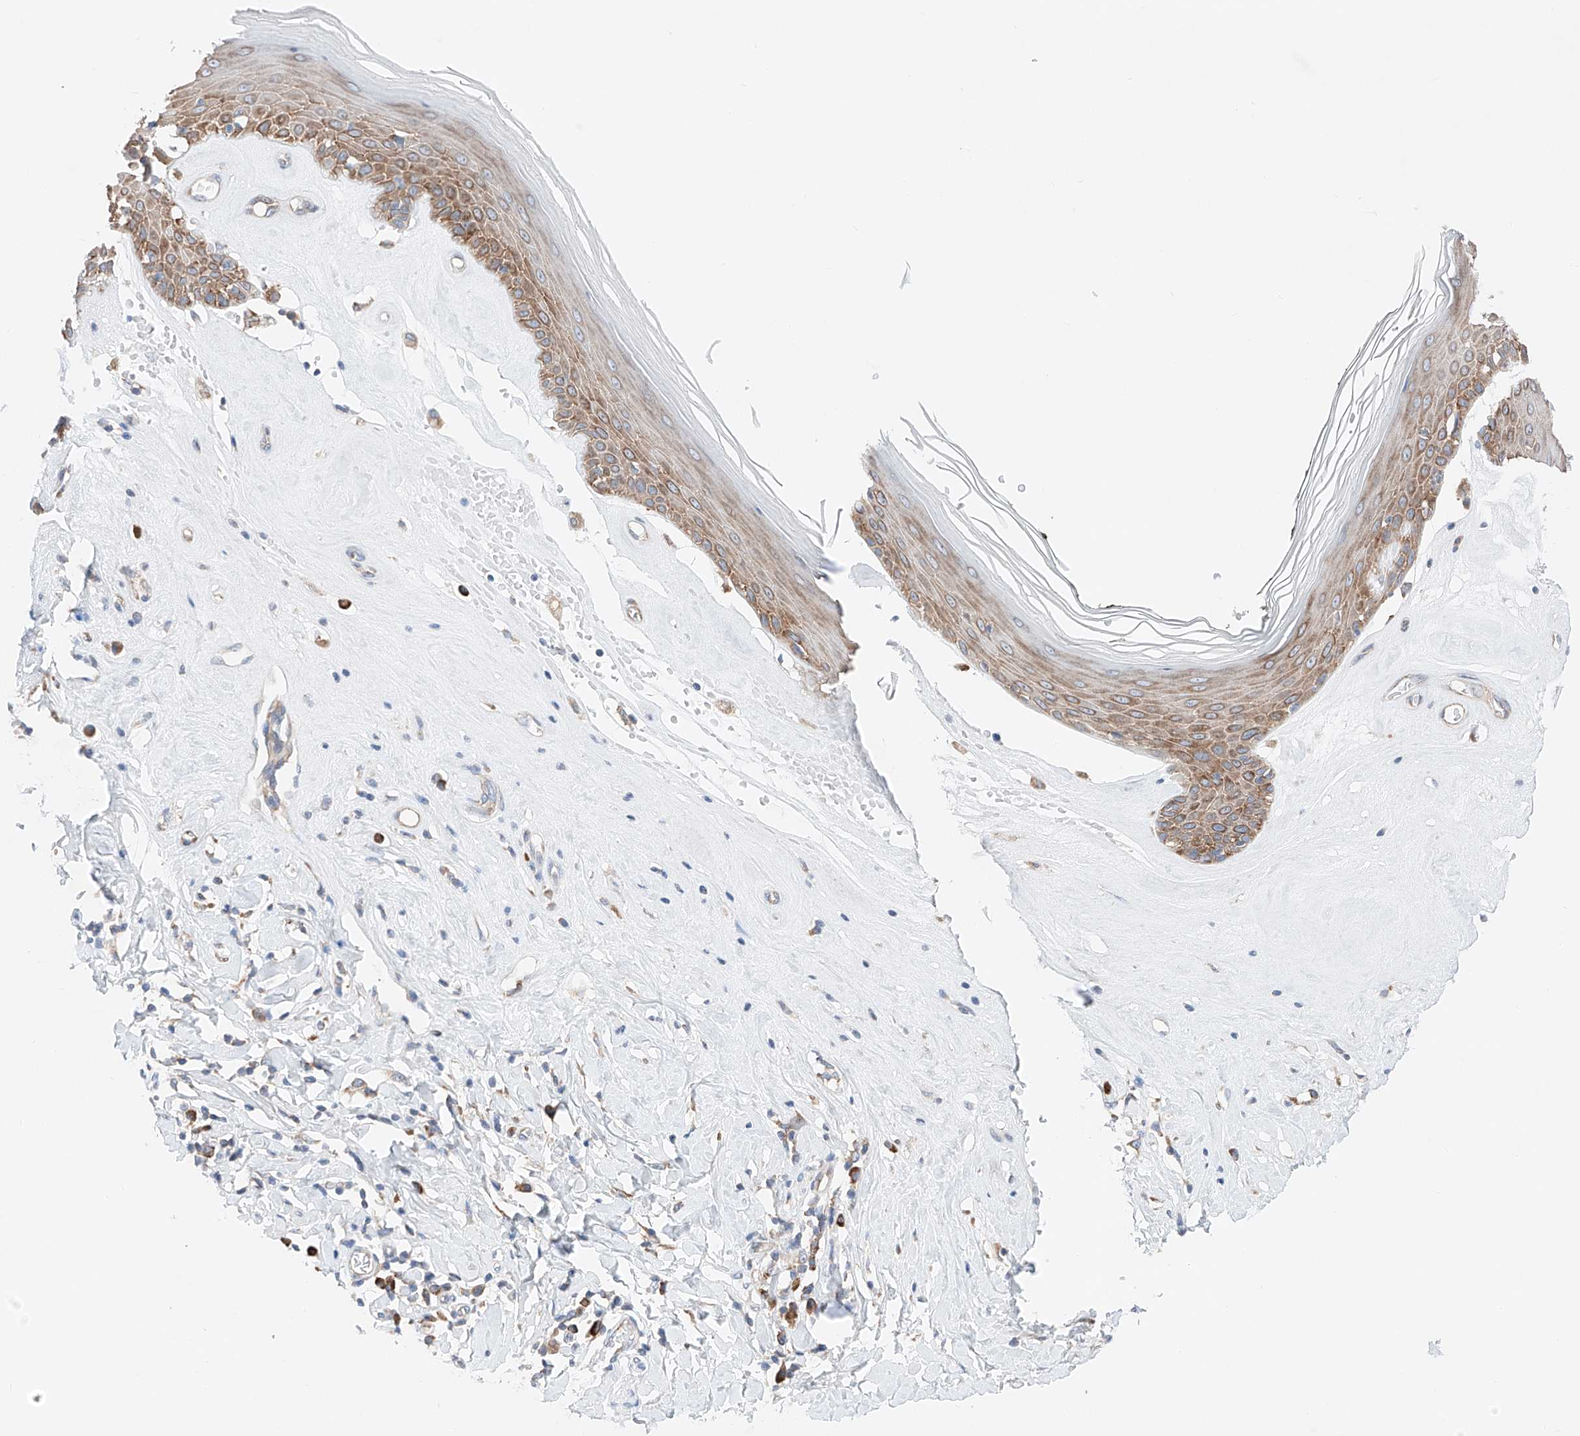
{"staining": {"intensity": "strong", "quantity": ">75%", "location": "cytoplasmic/membranous"}, "tissue": "skin", "cell_type": "Epidermal cells", "image_type": "normal", "snomed": [{"axis": "morphology", "description": "Normal tissue, NOS"}, {"axis": "morphology", "description": "Inflammation, NOS"}, {"axis": "topography", "description": "Vulva"}], "caption": "A brown stain labels strong cytoplasmic/membranous expression of a protein in epidermal cells of unremarkable skin. (DAB IHC, brown staining for protein, blue staining for nuclei).", "gene": "CRELD1", "patient": {"sex": "female", "age": 84}}